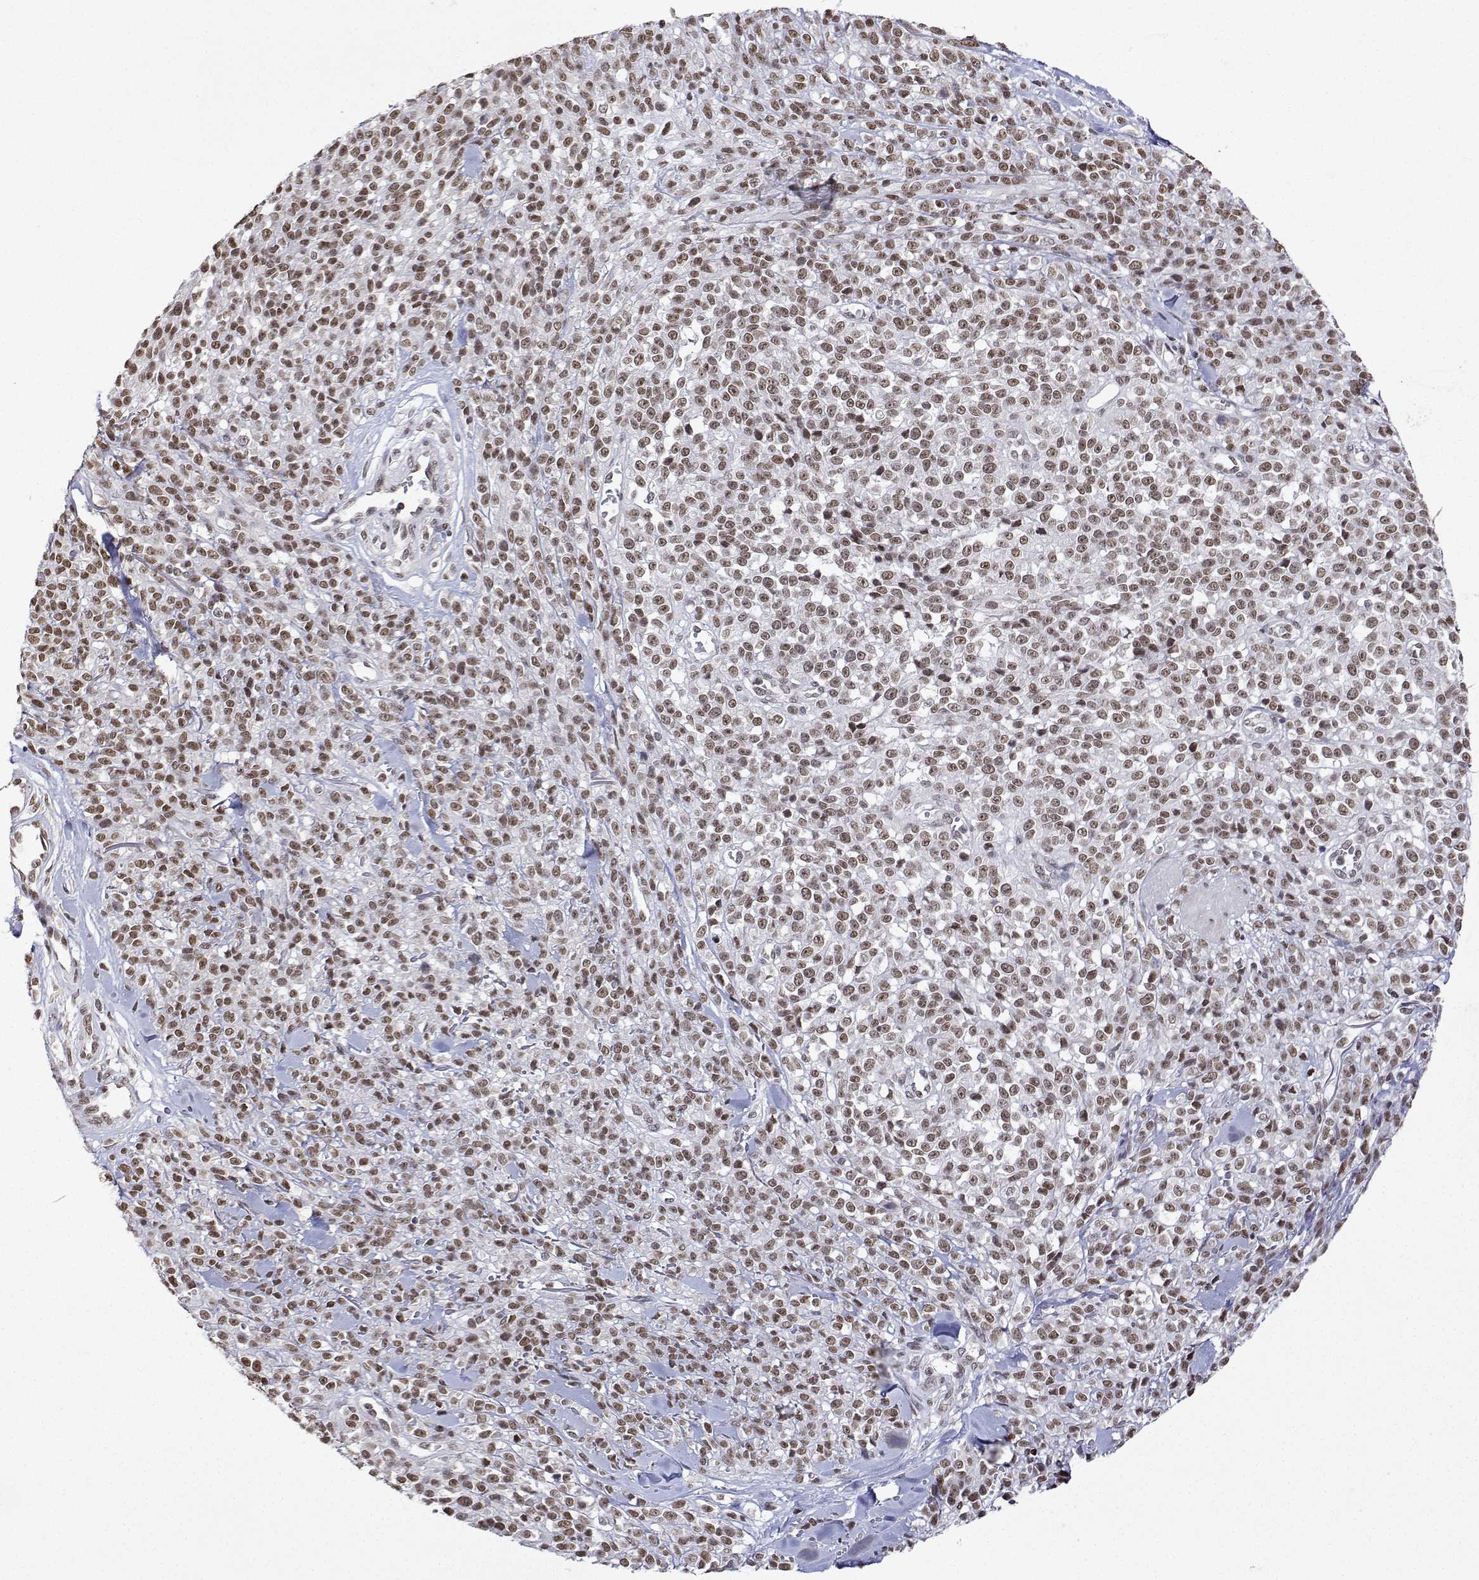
{"staining": {"intensity": "moderate", "quantity": ">75%", "location": "nuclear"}, "tissue": "melanoma", "cell_type": "Tumor cells", "image_type": "cancer", "snomed": [{"axis": "morphology", "description": "Malignant melanoma, NOS"}, {"axis": "topography", "description": "Skin"}, {"axis": "topography", "description": "Skin of trunk"}], "caption": "Immunohistochemical staining of malignant melanoma exhibits medium levels of moderate nuclear expression in about >75% of tumor cells.", "gene": "XPC", "patient": {"sex": "male", "age": 74}}